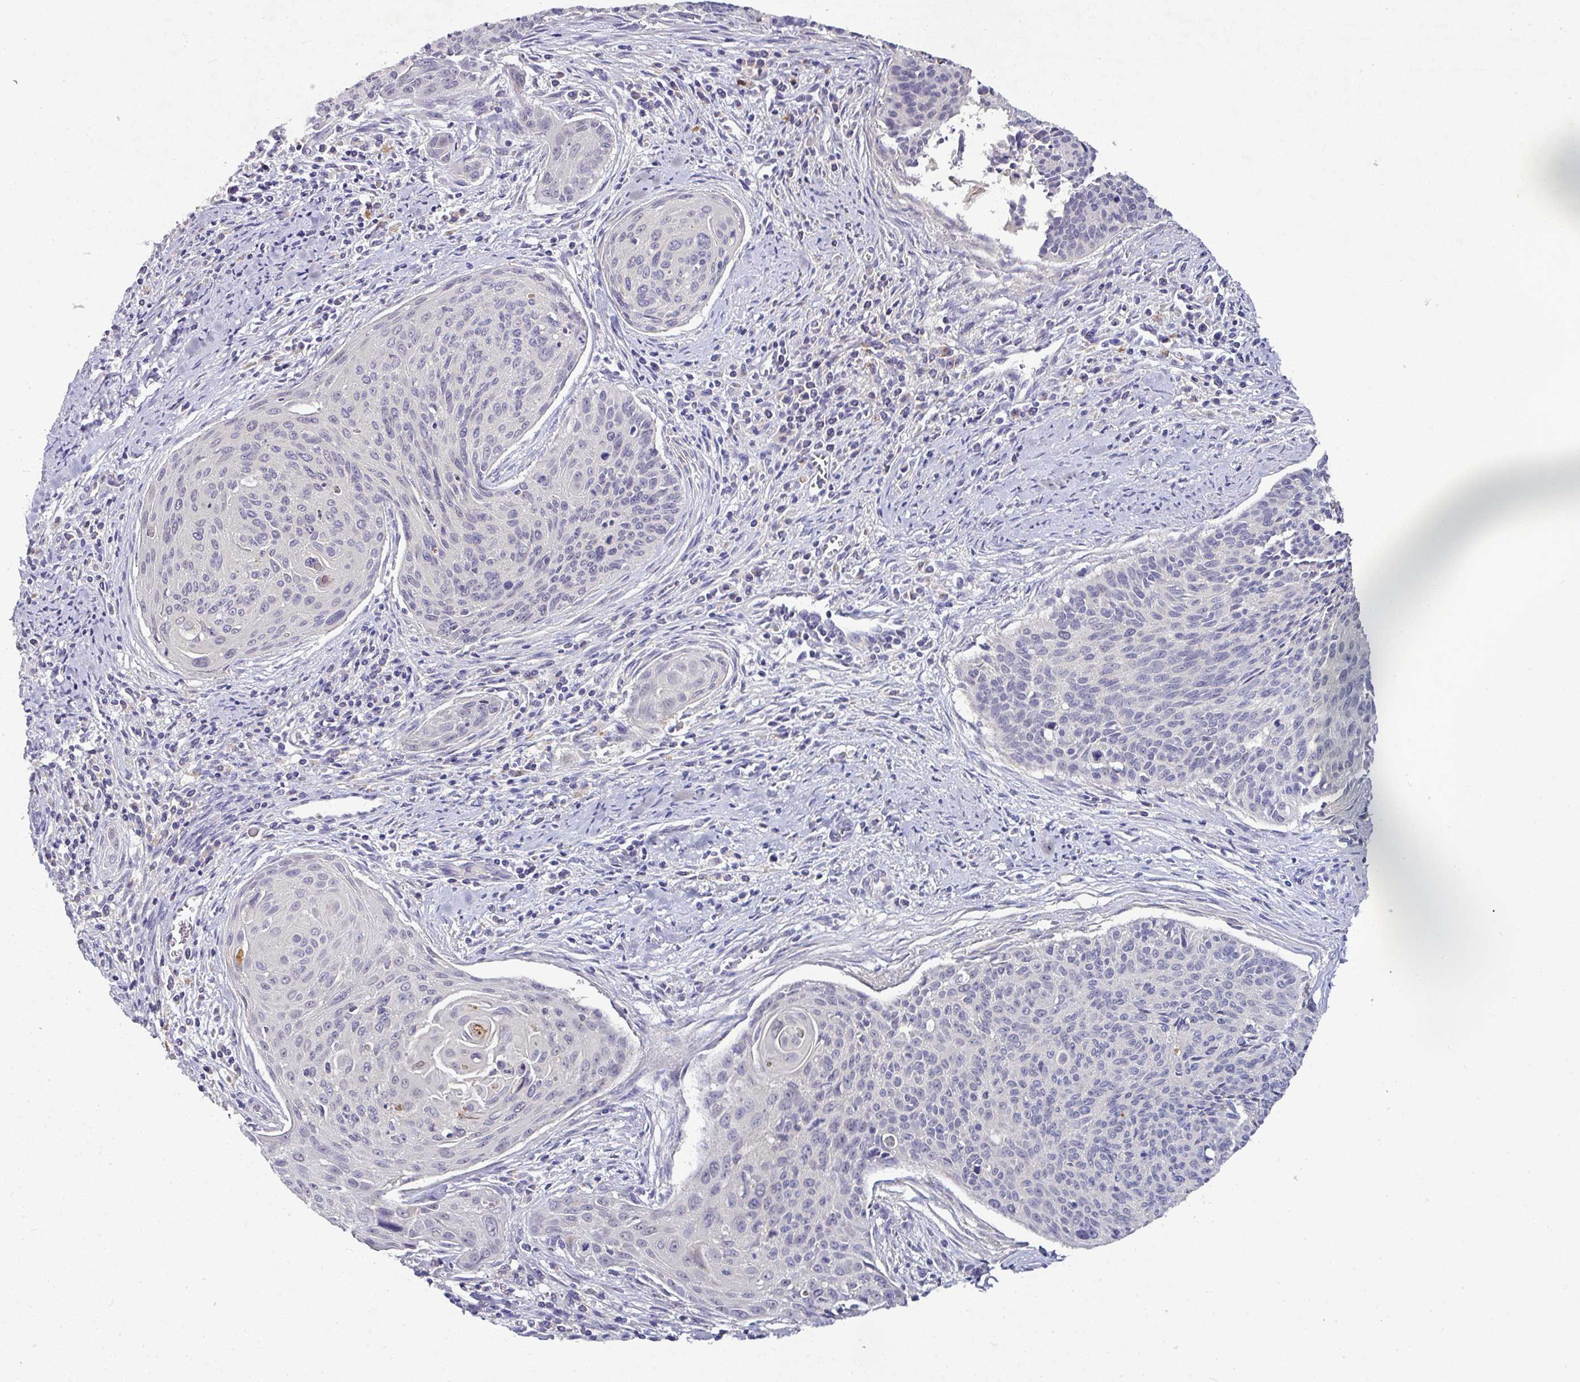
{"staining": {"intensity": "negative", "quantity": "none", "location": "none"}, "tissue": "cervical cancer", "cell_type": "Tumor cells", "image_type": "cancer", "snomed": [{"axis": "morphology", "description": "Squamous cell carcinoma, NOS"}, {"axis": "topography", "description": "Cervix"}], "caption": "Immunohistochemistry histopathology image of cervical cancer stained for a protein (brown), which exhibits no expression in tumor cells.", "gene": "AEBP2", "patient": {"sex": "female", "age": 55}}